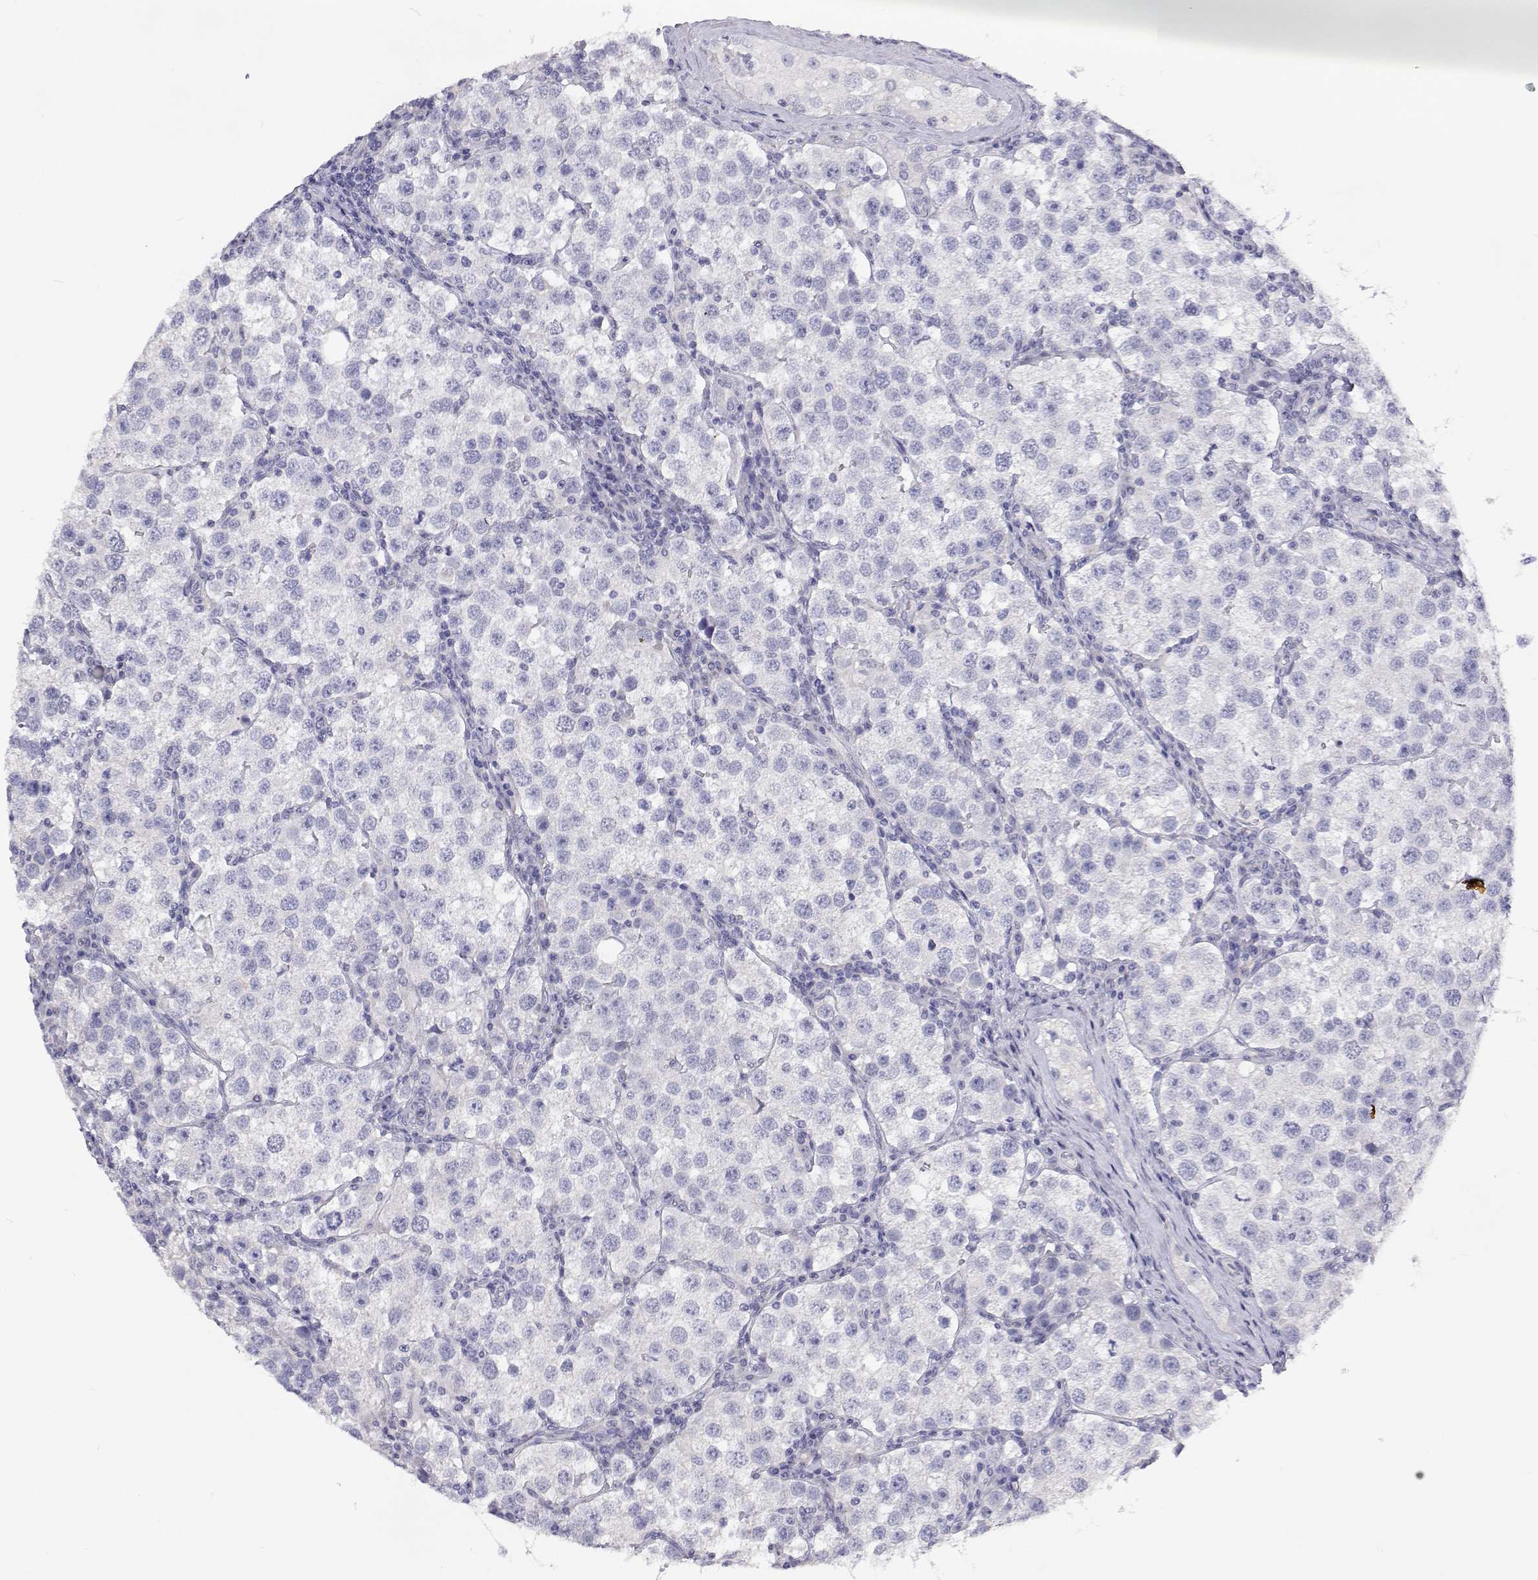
{"staining": {"intensity": "negative", "quantity": "none", "location": "none"}, "tissue": "testis cancer", "cell_type": "Tumor cells", "image_type": "cancer", "snomed": [{"axis": "morphology", "description": "Seminoma, NOS"}, {"axis": "topography", "description": "Testis"}], "caption": "High magnification brightfield microscopy of testis cancer stained with DAB (brown) and counterstained with hematoxylin (blue): tumor cells show no significant positivity. (DAB immunohistochemistry, high magnification).", "gene": "ANKRD65", "patient": {"sex": "male", "age": 37}}